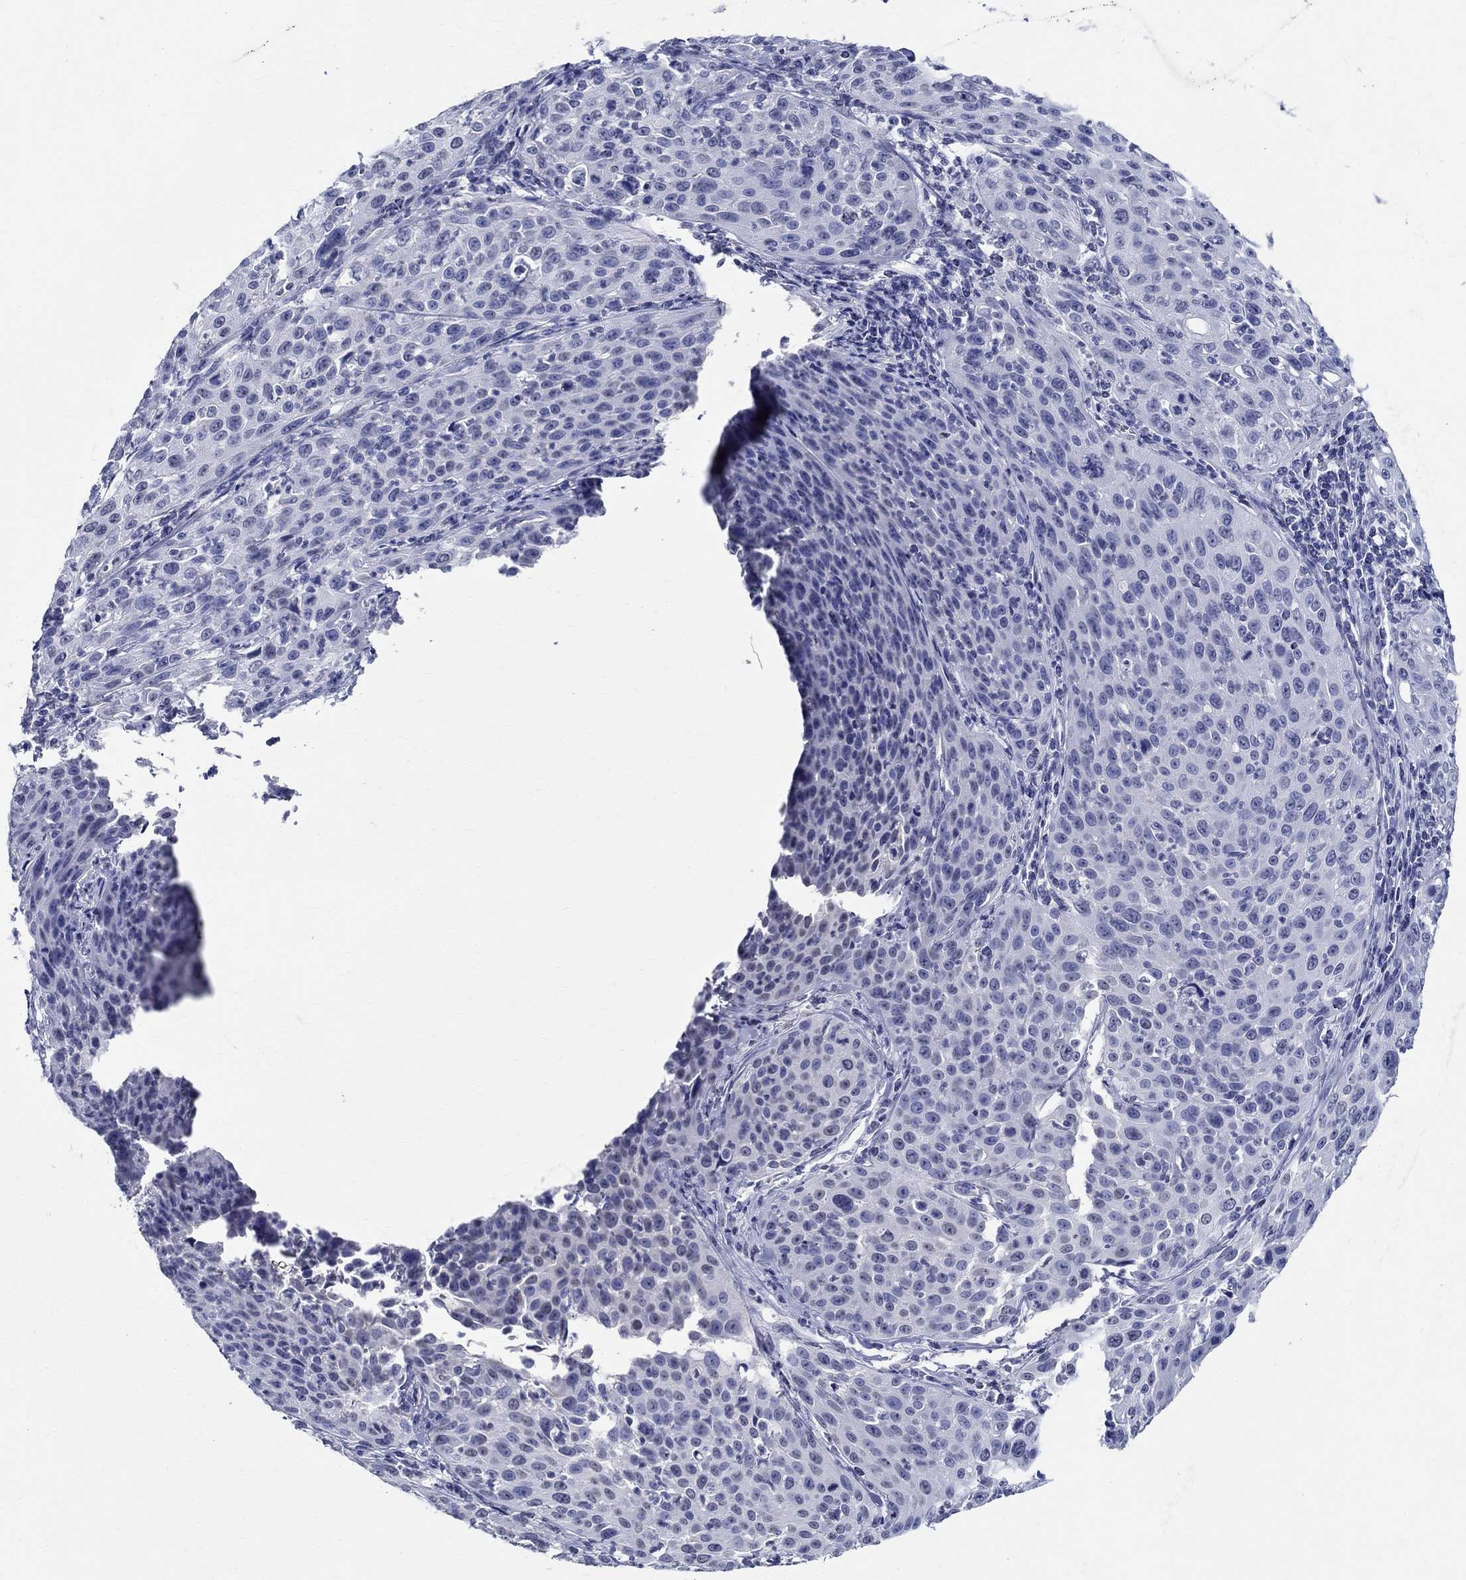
{"staining": {"intensity": "negative", "quantity": "none", "location": "none"}, "tissue": "cervical cancer", "cell_type": "Tumor cells", "image_type": "cancer", "snomed": [{"axis": "morphology", "description": "Squamous cell carcinoma, NOS"}, {"axis": "topography", "description": "Cervix"}], "caption": "Cervical squamous cell carcinoma was stained to show a protein in brown. There is no significant positivity in tumor cells. (DAB (3,3'-diaminobenzidine) IHC, high magnification).", "gene": "TSPAN16", "patient": {"sex": "female", "age": 26}}